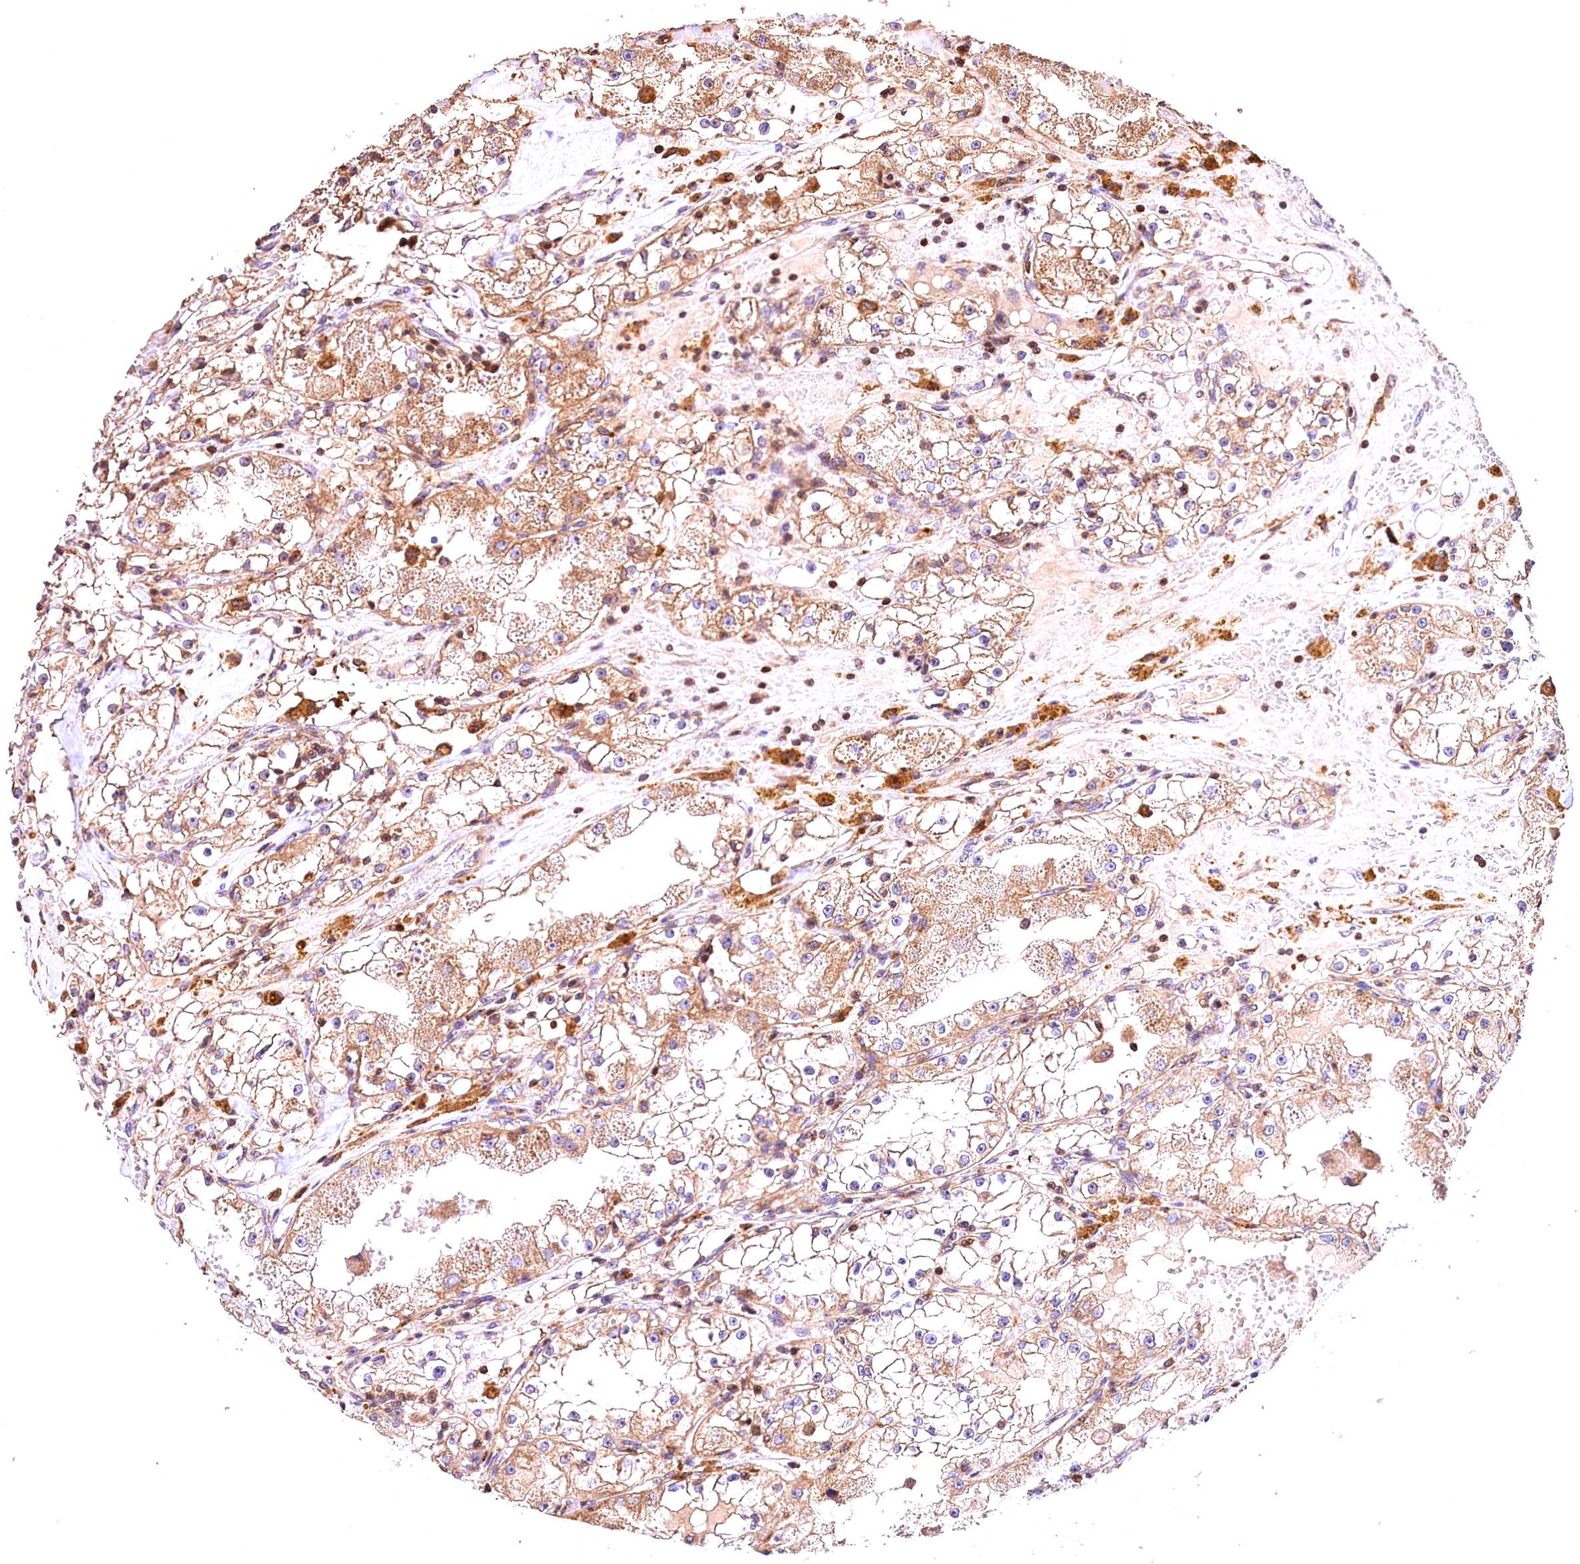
{"staining": {"intensity": "moderate", "quantity": ">75%", "location": "cytoplasmic/membranous"}, "tissue": "renal cancer", "cell_type": "Tumor cells", "image_type": "cancer", "snomed": [{"axis": "morphology", "description": "Adenocarcinoma, NOS"}, {"axis": "topography", "description": "Kidney"}], "caption": "Immunohistochemical staining of human adenocarcinoma (renal) shows medium levels of moderate cytoplasmic/membranous protein staining in approximately >75% of tumor cells.", "gene": "KPTN", "patient": {"sex": "male", "age": 56}}